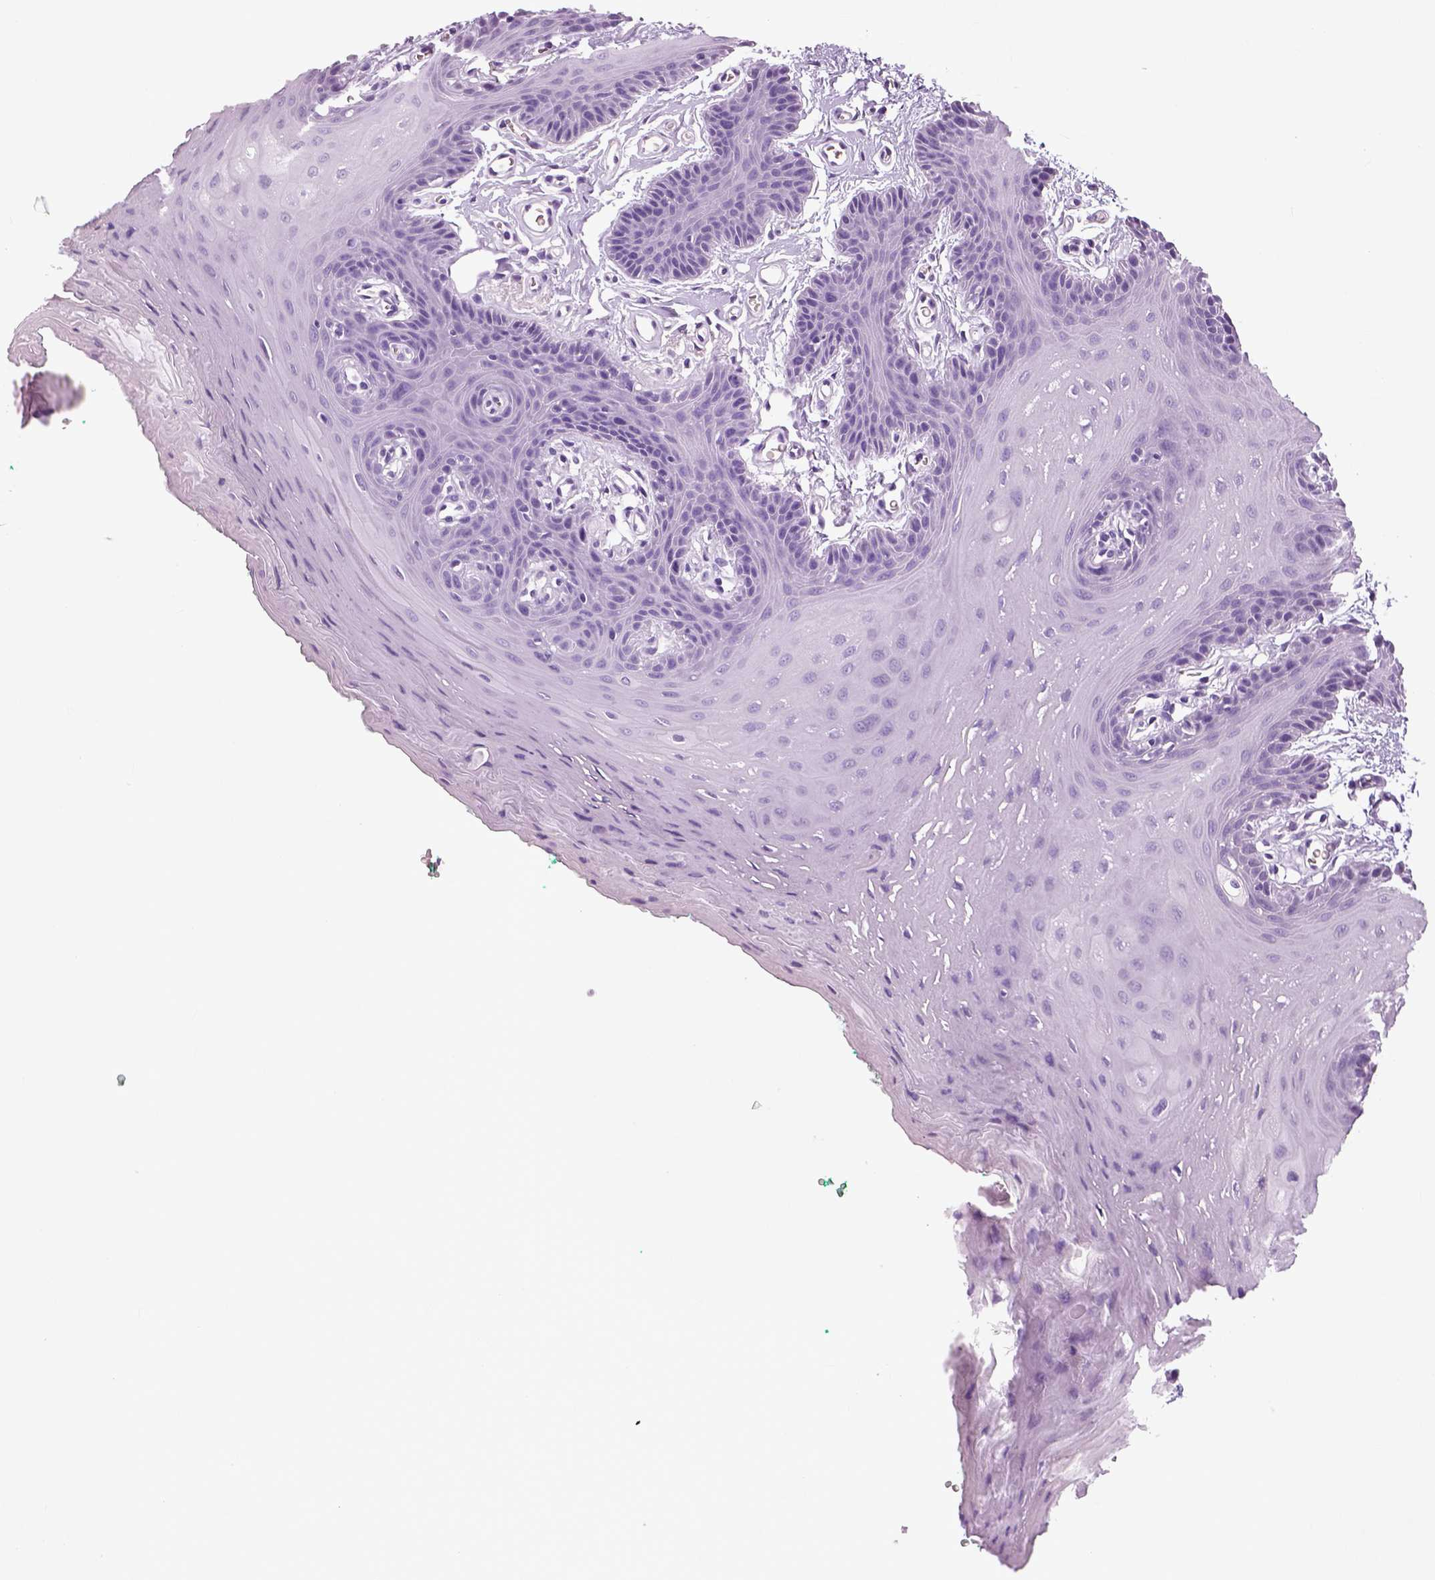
{"staining": {"intensity": "negative", "quantity": "none", "location": "none"}, "tissue": "oral mucosa", "cell_type": "Squamous epithelial cells", "image_type": "normal", "snomed": [{"axis": "morphology", "description": "Normal tissue, NOS"}, {"axis": "morphology", "description": "Squamous cell carcinoma, NOS"}, {"axis": "topography", "description": "Oral tissue"}, {"axis": "topography", "description": "Head-Neck"}], "caption": "This is an immunohistochemistry photomicrograph of normal human oral mucosa. There is no staining in squamous epithelial cells.", "gene": "NECAB1", "patient": {"sex": "female", "age": 50}}